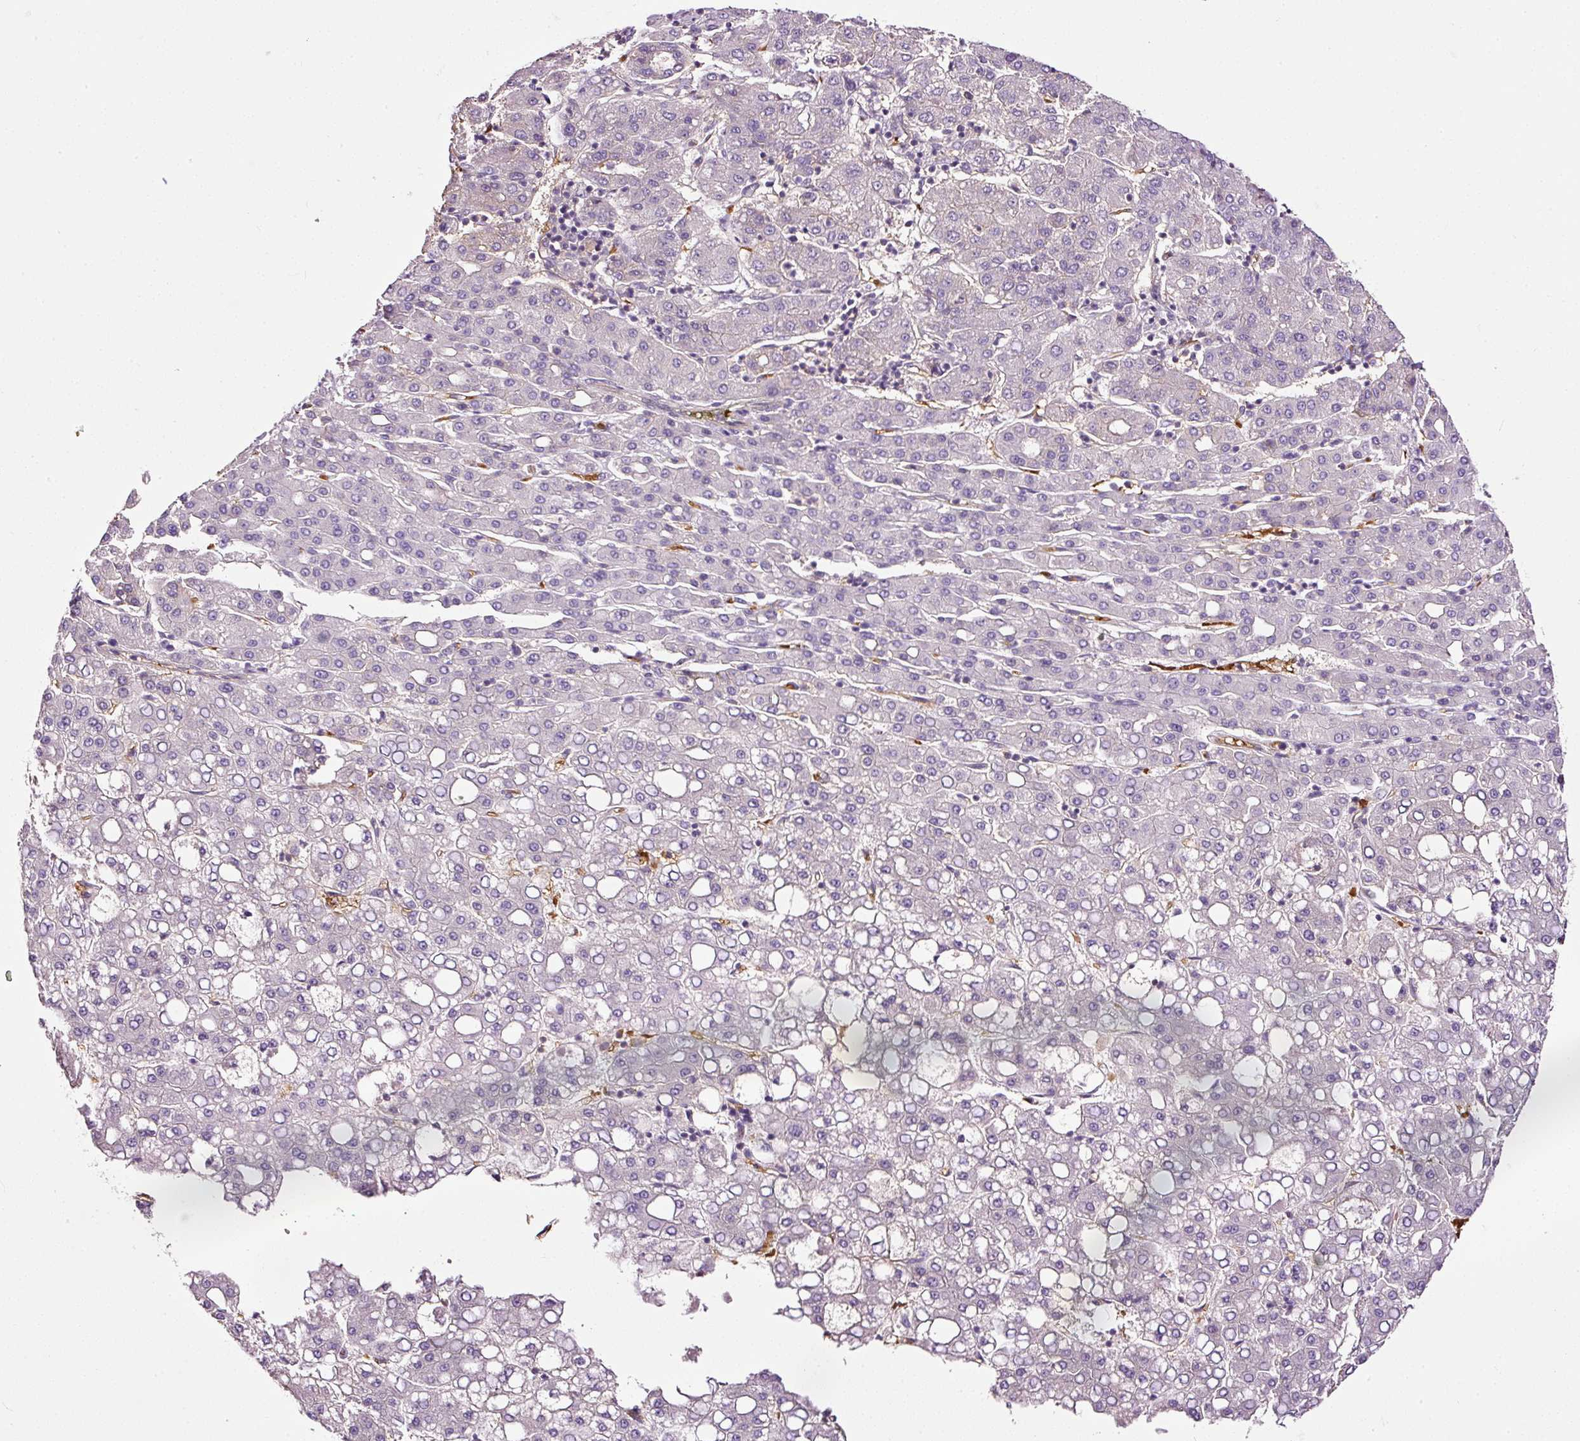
{"staining": {"intensity": "negative", "quantity": "none", "location": "none"}, "tissue": "liver cancer", "cell_type": "Tumor cells", "image_type": "cancer", "snomed": [{"axis": "morphology", "description": "Carcinoma, Hepatocellular, NOS"}, {"axis": "topography", "description": "Liver"}], "caption": "Hepatocellular carcinoma (liver) was stained to show a protein in brown. There is no significant positivity in tumor cells.", "gene": "USHBP1", "patient": {"sex": "male", "age": 65}}